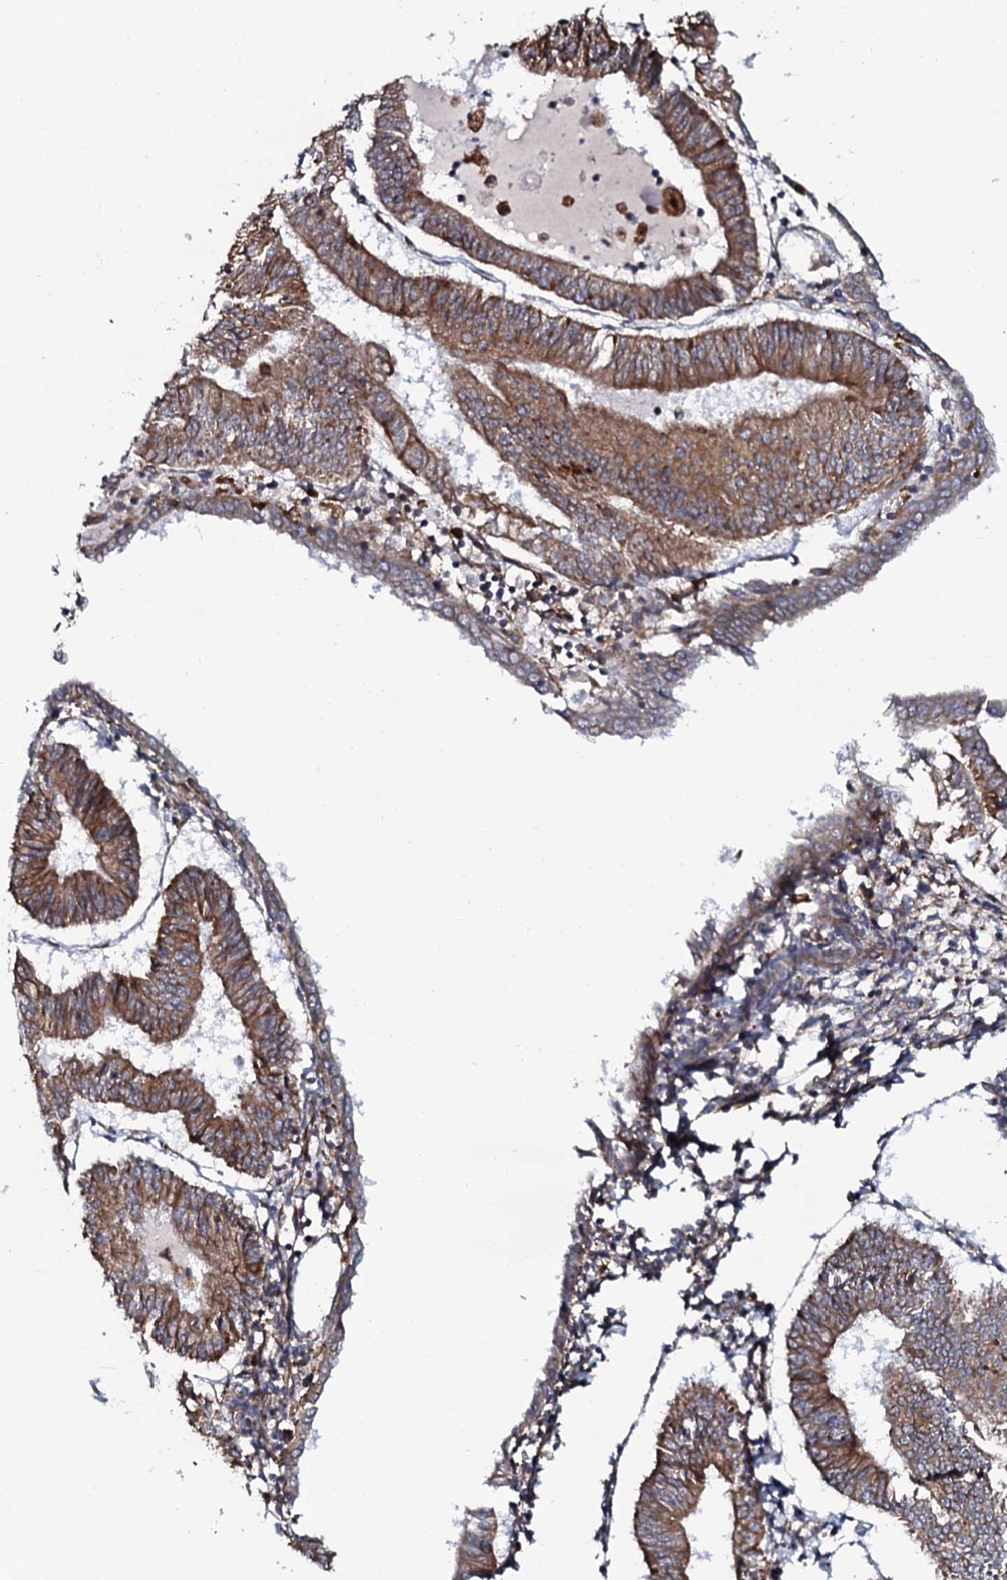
{"staining": {"intensity": "moderate", "quantity": ">75%", "location": "cytoplasmic/membranous"}, "tissue": "endometrial cancer", "cell_type": "Tumor cells", "image_type": "cancer", "snomed": [{"axis": "morphology", "description": "Adenocarcinoma, NOS"}, {"axis": "topography", "description": "Endometrium"}], "caption": "DAB immunohistochemical staining of endometrial cancer shows moderate cytoplasmic/membranous protein expression in about >75% of tumor cells. (IHC, brightfield microscopy, high magnification).", "gene": "TMEM151A", "patient": {"sex": "female", "age": 58}}